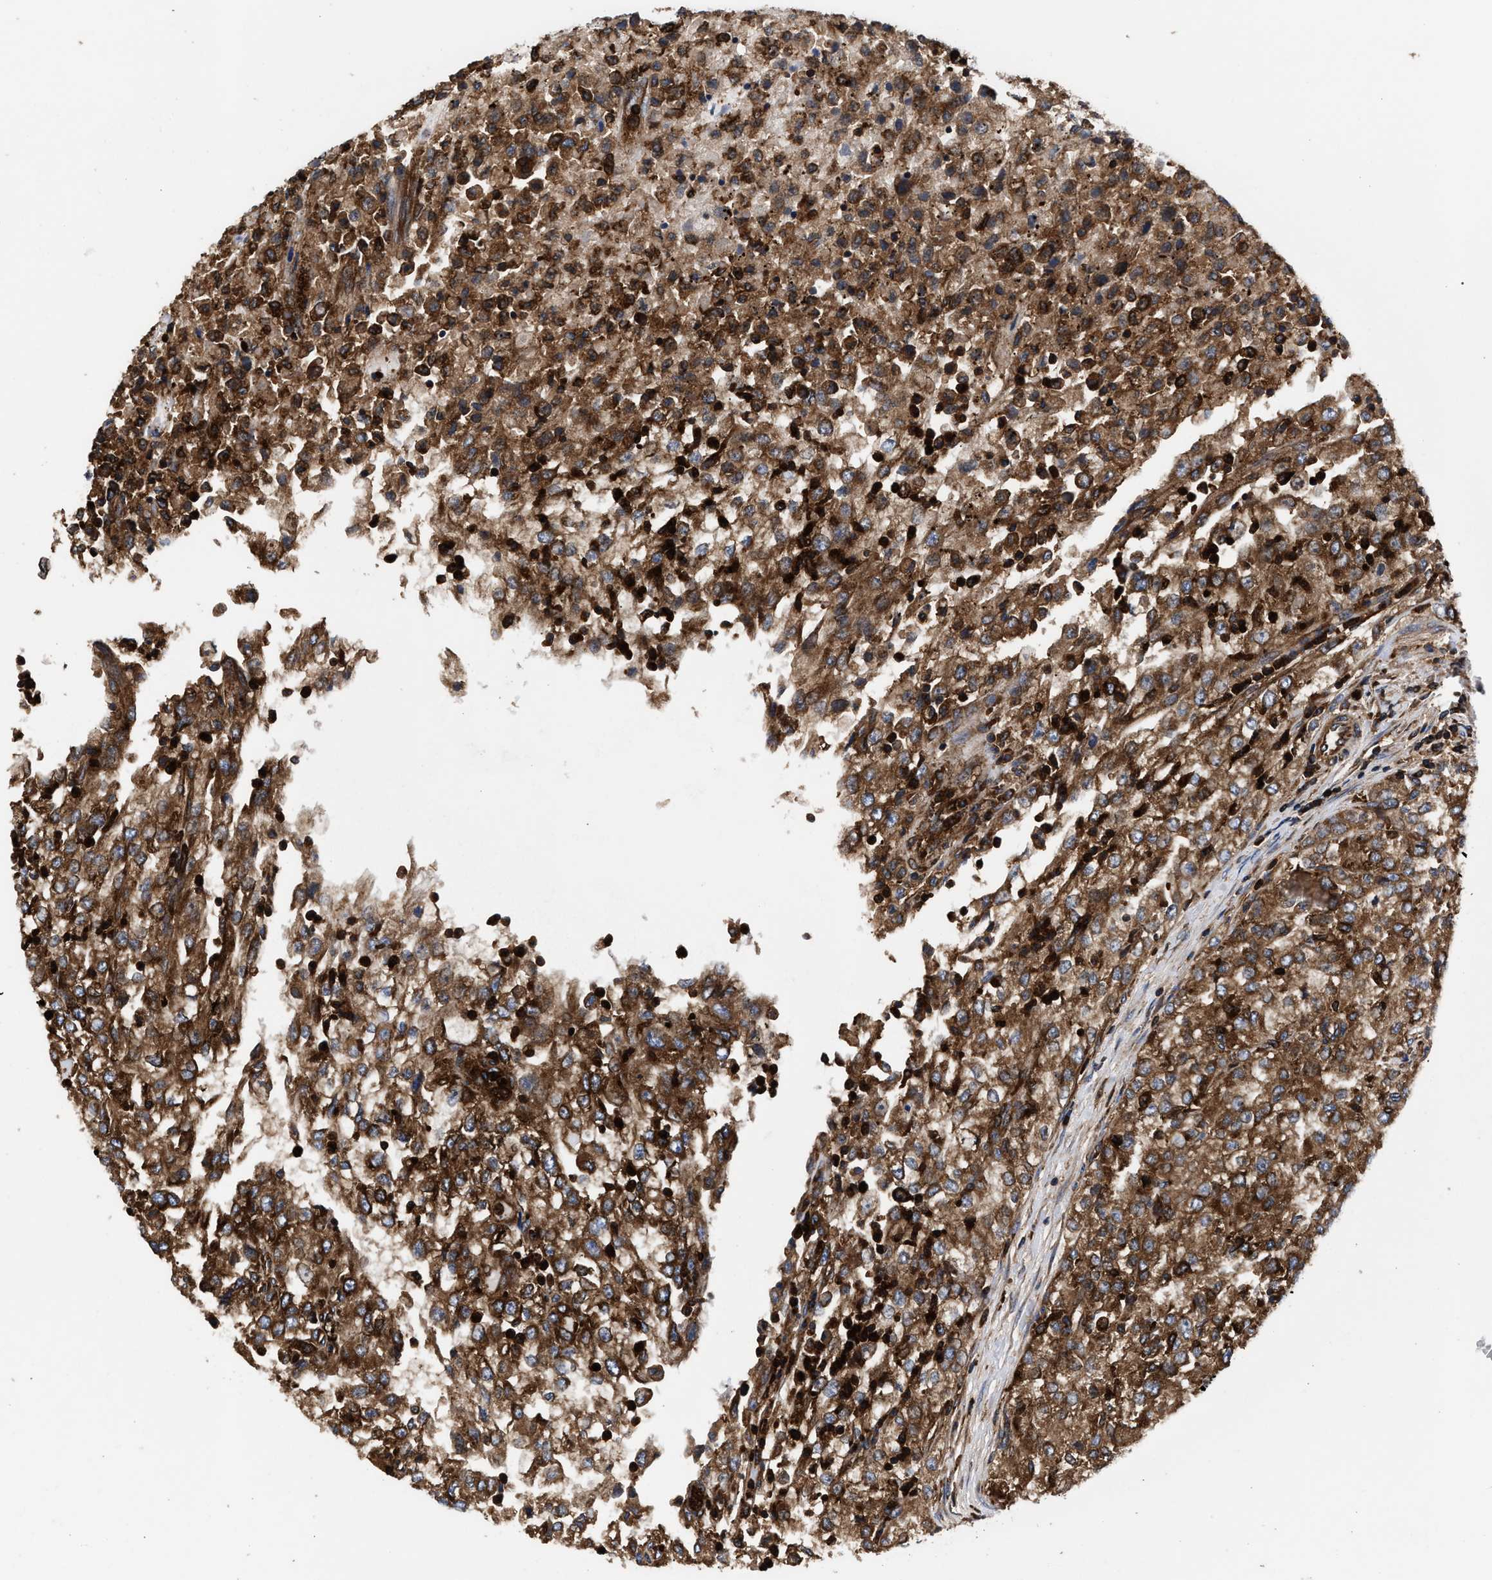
{"staining": {"intensity": "strong", "quantity": ">75%", "location": "cytoplasmic/membranous"}, "tissue": "renal cancer", "cell_type": "Tumor cells", "image_type": "cancer", "snomed": [{"axis": "morphology", "description": "Adenocarcinoma, NOS"}, {"axis": "topography", "description": "Kidney"}], "caption": "Human renal cancer stained for a protein (brown) demonstrates strong cytoplasmic/membranous positive expression in approximately >75% of tumor cells.", "gene": "KYAT1", "patient": {"sex": "female", "age": 54}}